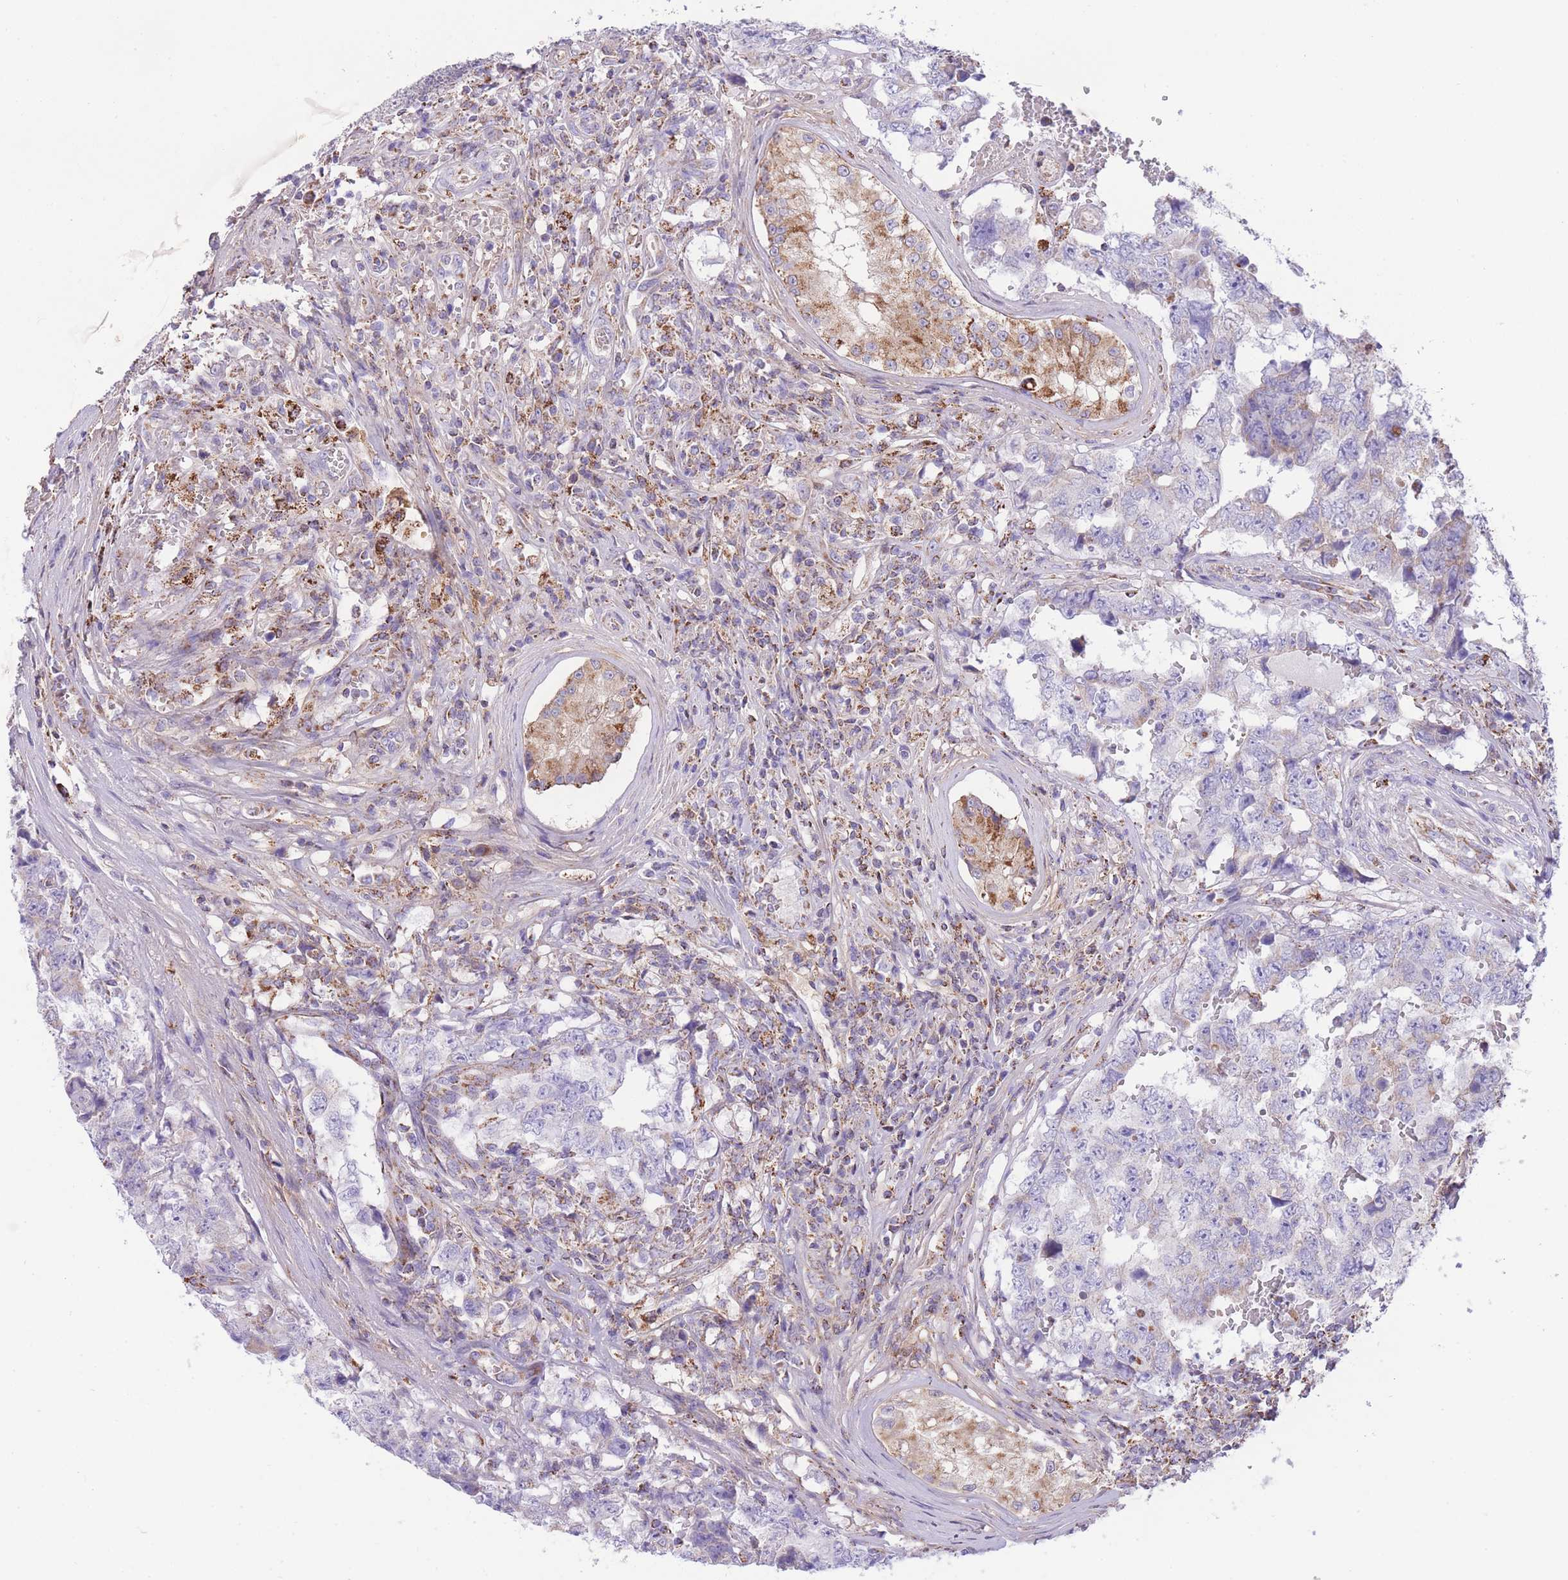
{"staining": {"intensity": "negative", "quantity": "none", "location": "none"}, "tissue": "testis cancer", "cell_type": "Tumor cells", "image_type": "cancer", "snomed": [{"axis": "morphology", "description": "Carcinoma, Embryonal, NOS"}, {"axis": "topography", "description": "Testis"}], "caption": "Immunohistochemistry (IHC) micrograph of testis cancer (embryonal carcinoma) stained for a protein (brown), which displays no staining in tumor cells.", "gene": "ST3GAL3", "patient": {"sex": "male", "age": 25}}